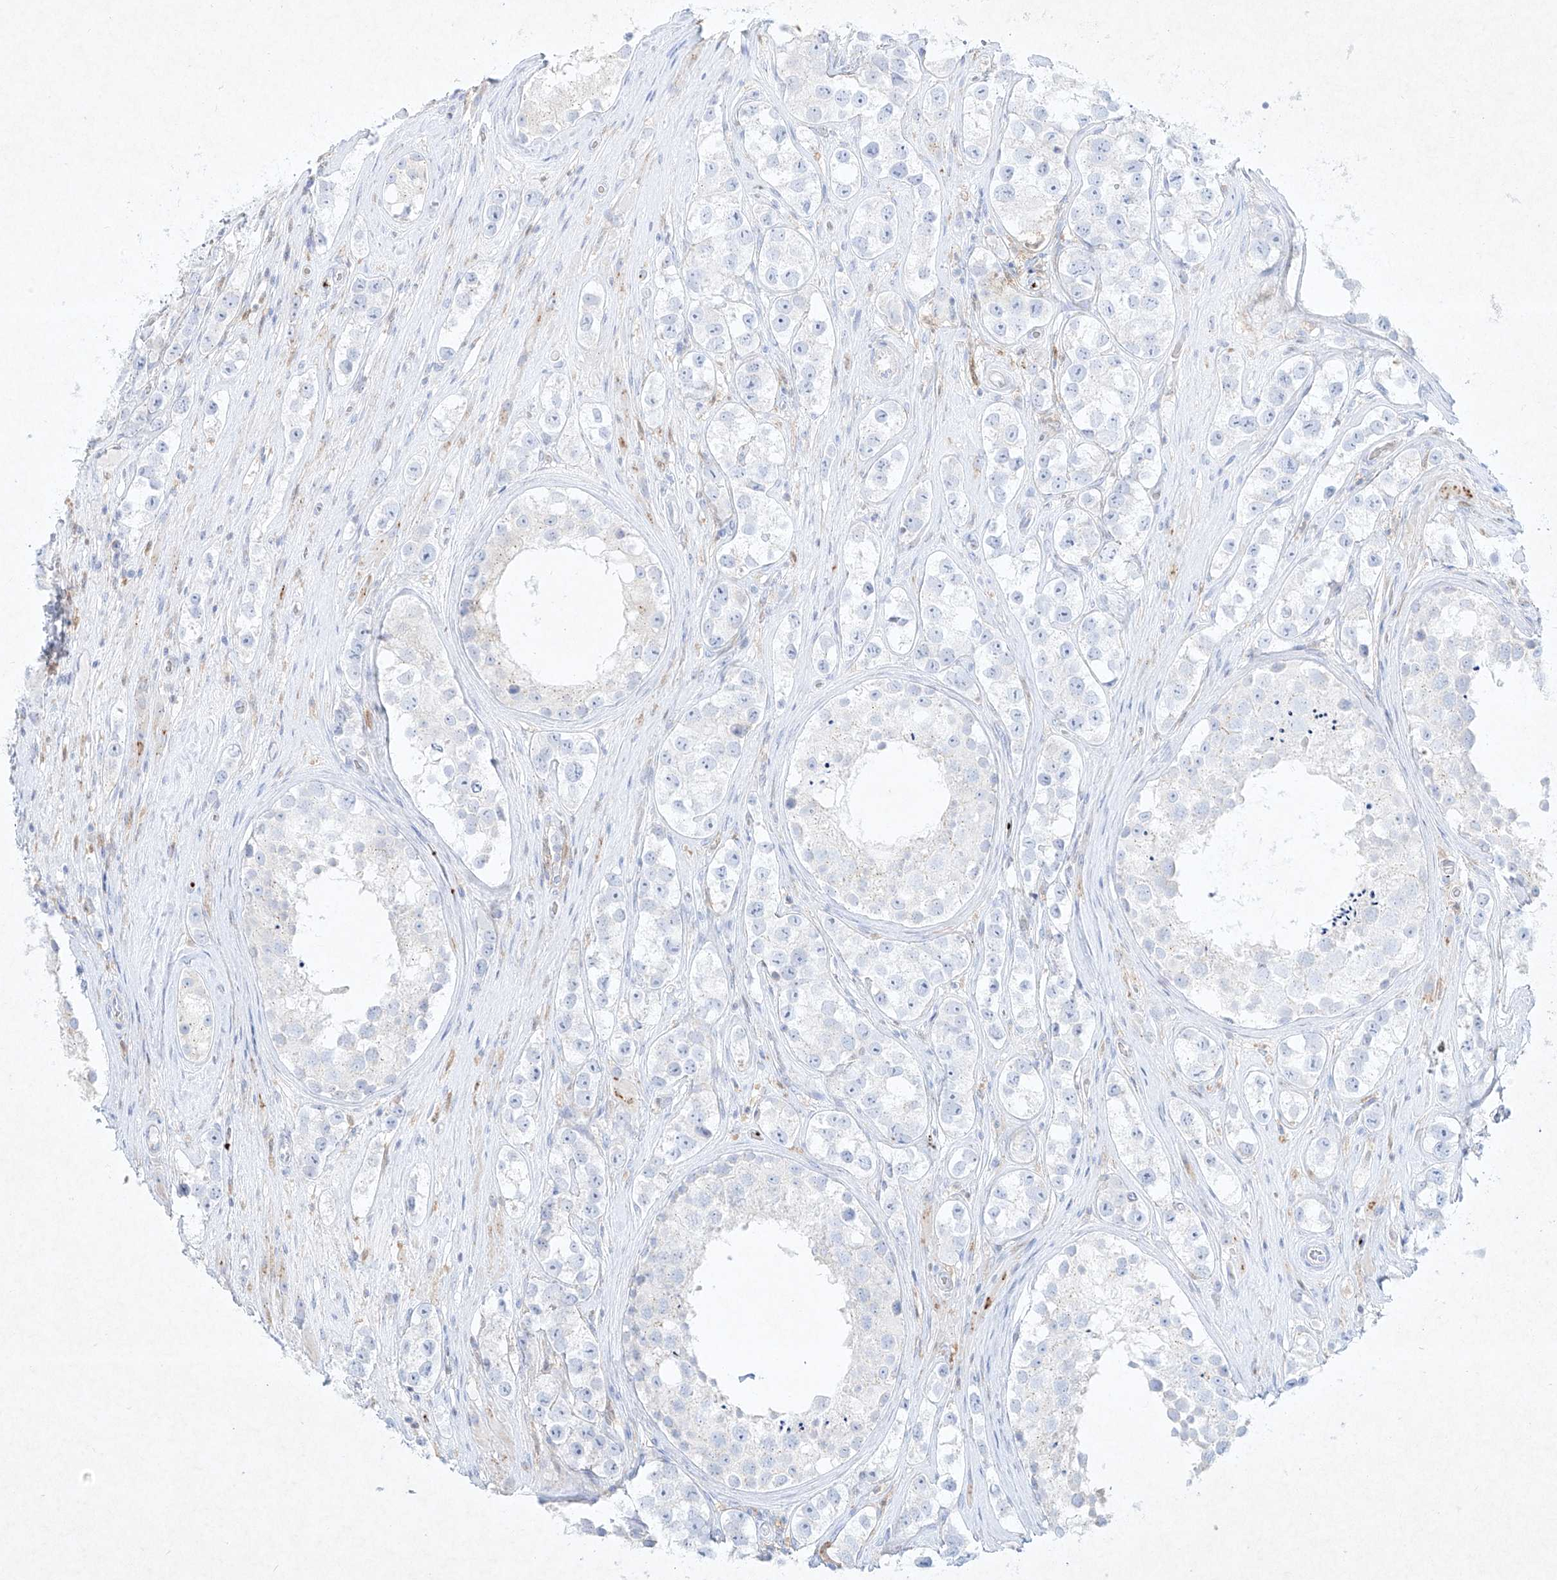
{"staining": {"intensity": "negative", "quantity": "none", "location": "none"}, "tissue": "testis cancer", "cell_type": "Tumor cells", "image_type": "cancer", "snomed": [{"axis": "morphology", "description": "Seminoma, NOS"}, {"axis": "topography", "description": "Testis"}], "caption": "High magnification brightfield microscopy of testis seminoma stained with DAB (3,3'-diaminobenzidine) (brown) and counterstained with hematoxylin (blue): tumor cells show no significant positivity. The staining is performed using DAB brown chromogen with nuclei counter-stained in using hematoxylin.", "gene": "PLEK", "patient": {"sex": "male", "age": 28}}